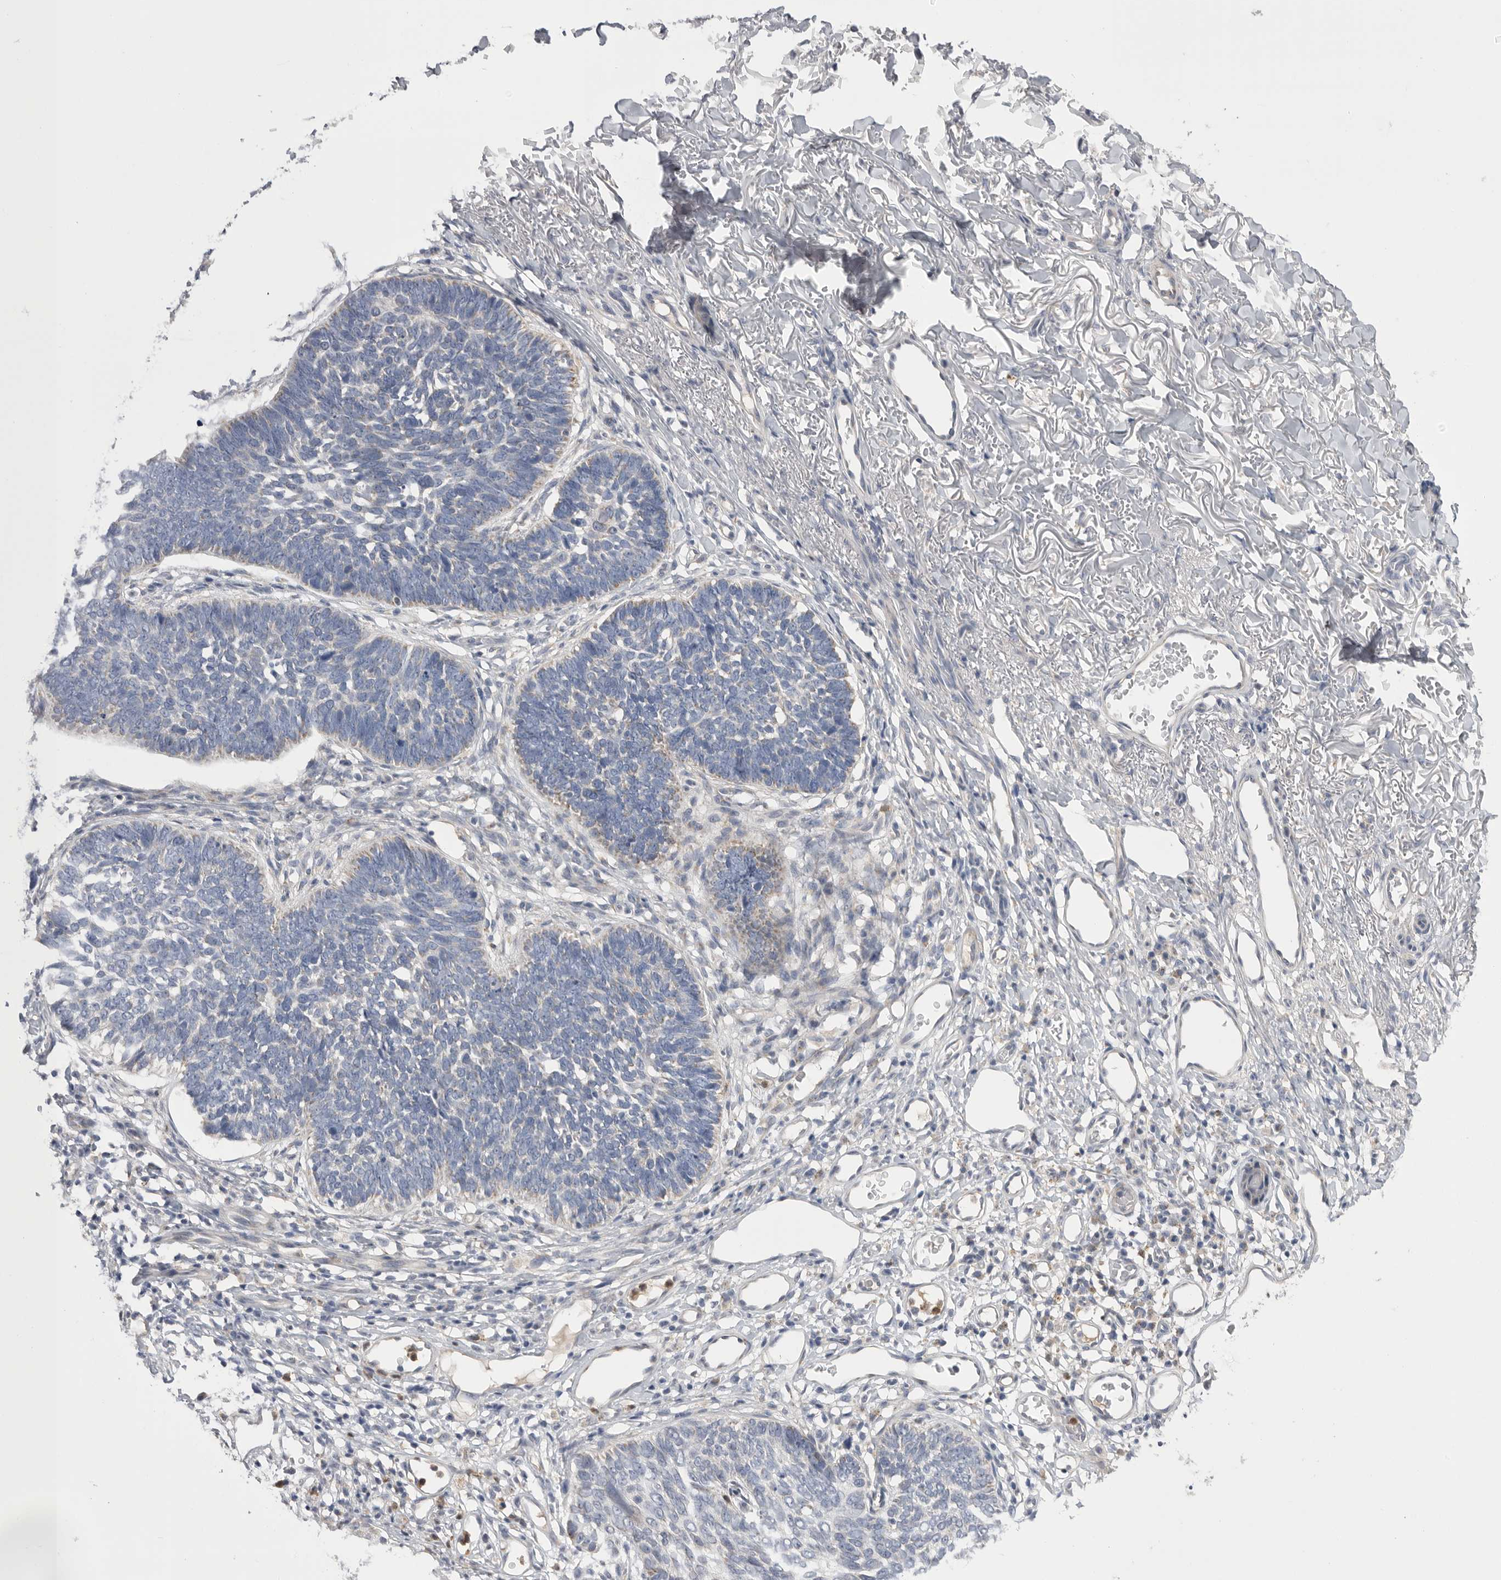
{"staining": {"intensity": "weak", "quantity": "<25%", "location": "cytoplasmic/membranous"}, "tissue": "skin cancer", "cell_type": "Tumor cells", "image_type": "cancer", "snomed": [{"axis": "morphology", "description": "Normal tissue, NOS"}, {"axis": "morphology", "description": "Basal cell carcinoma"}, {"axis": "topography", "description": "Skin"}], "caption": "Tumor cells show no significant protein positivity in skin cancer (basal cell carcinoma). (DAB IHC visualized using brightfield microscopy, high magnification).", "gene": "CCDC126", "patient": {"sex": "male", "age": 77}}